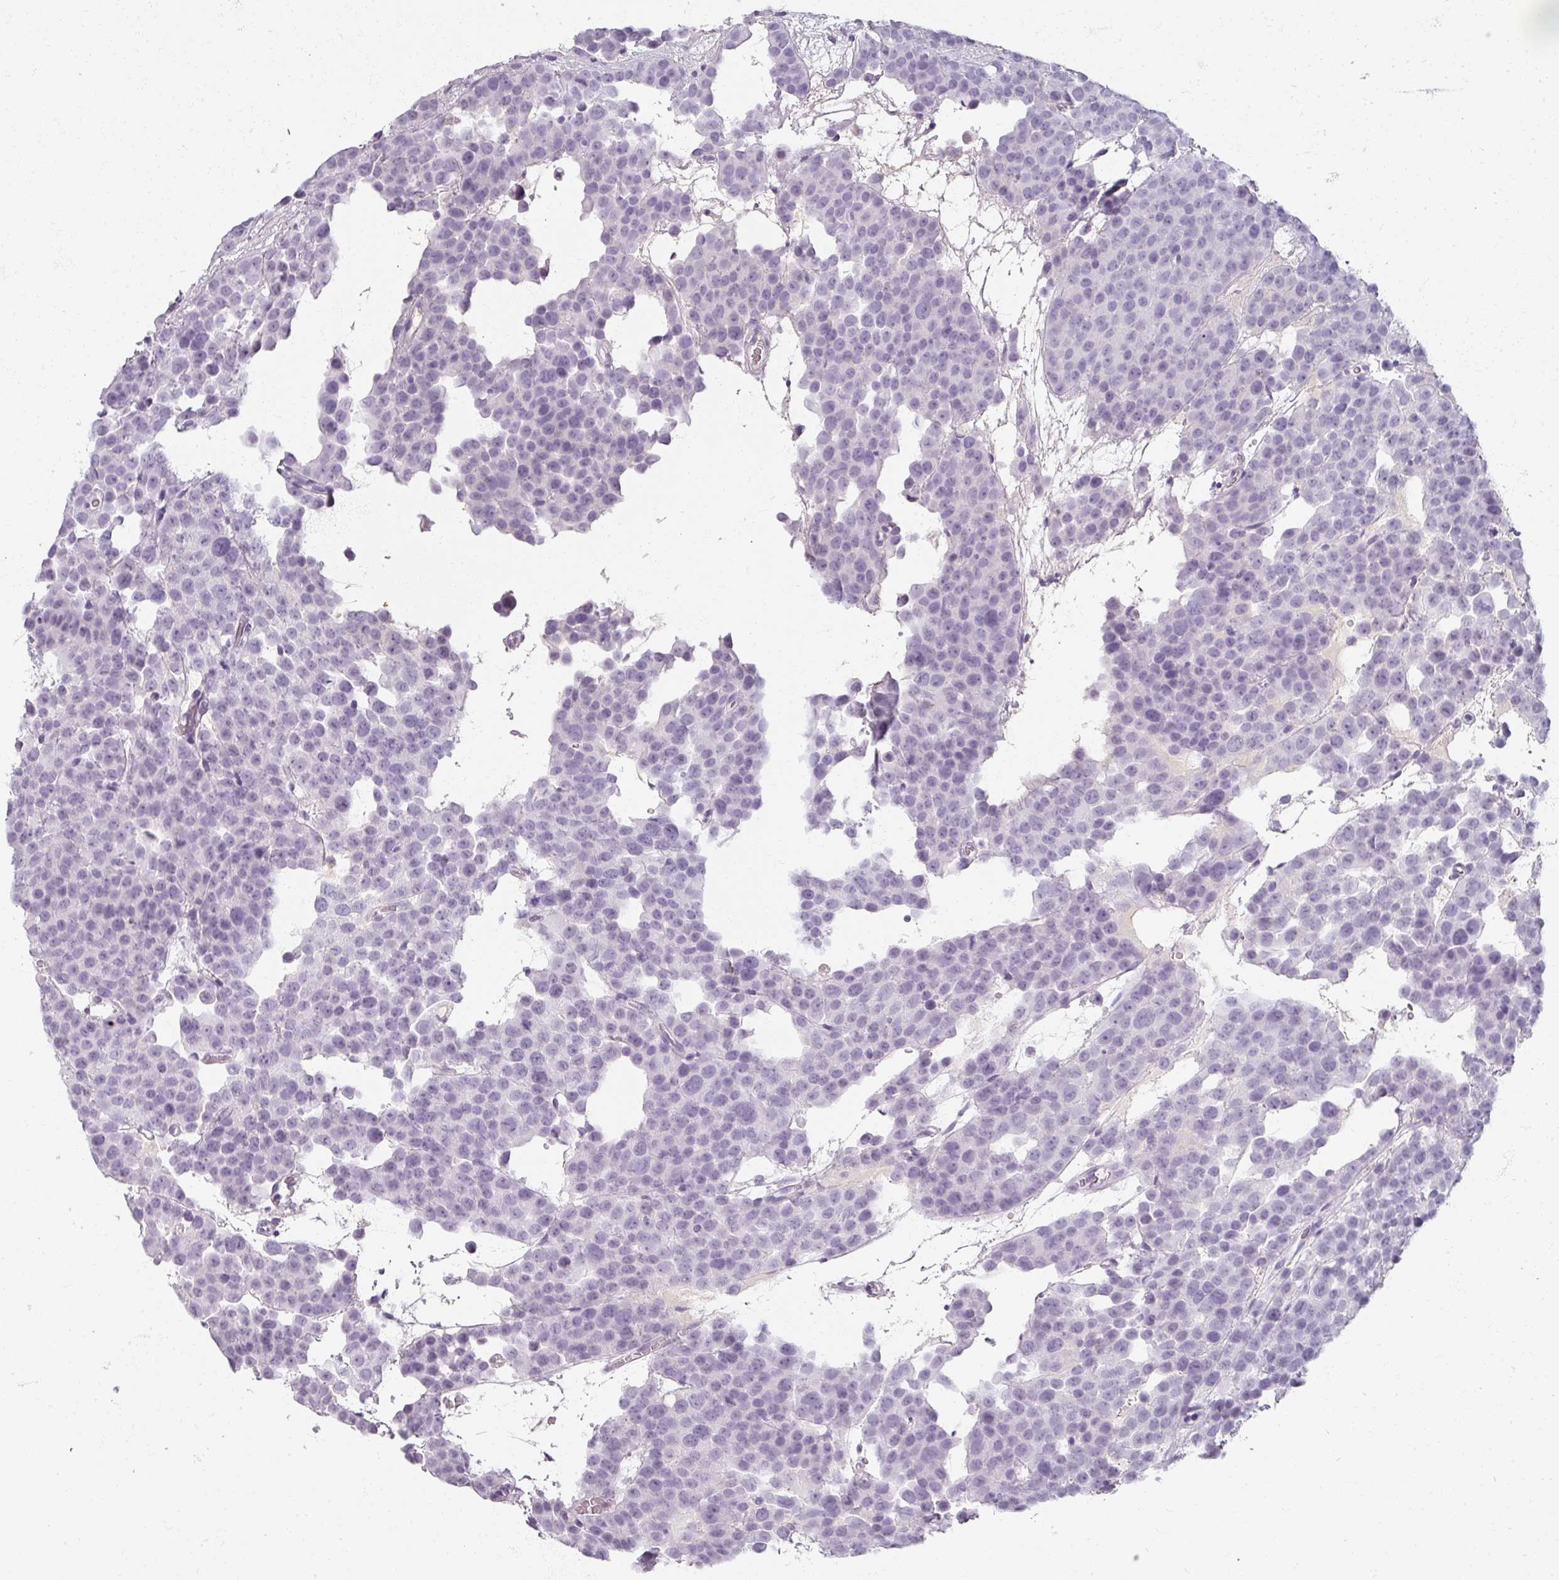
{"staining": {"intensity": "negative", "quantity": "none", "location": "none"}, "tissue": "testis cancer", "cell_type": "Tumor cells", "image_type": "cancer", "snomed": [{"axis": "morphology", "description": "Seminoma, NOS"}, {"axis": "topography", "description": "Testis"}], "caption": "Testis cancer (seminoma) stained for a protein using IHC displays no expression tumor cells.", "gene": "REG3G", "patient": {"sex": "male", "age": 71}}